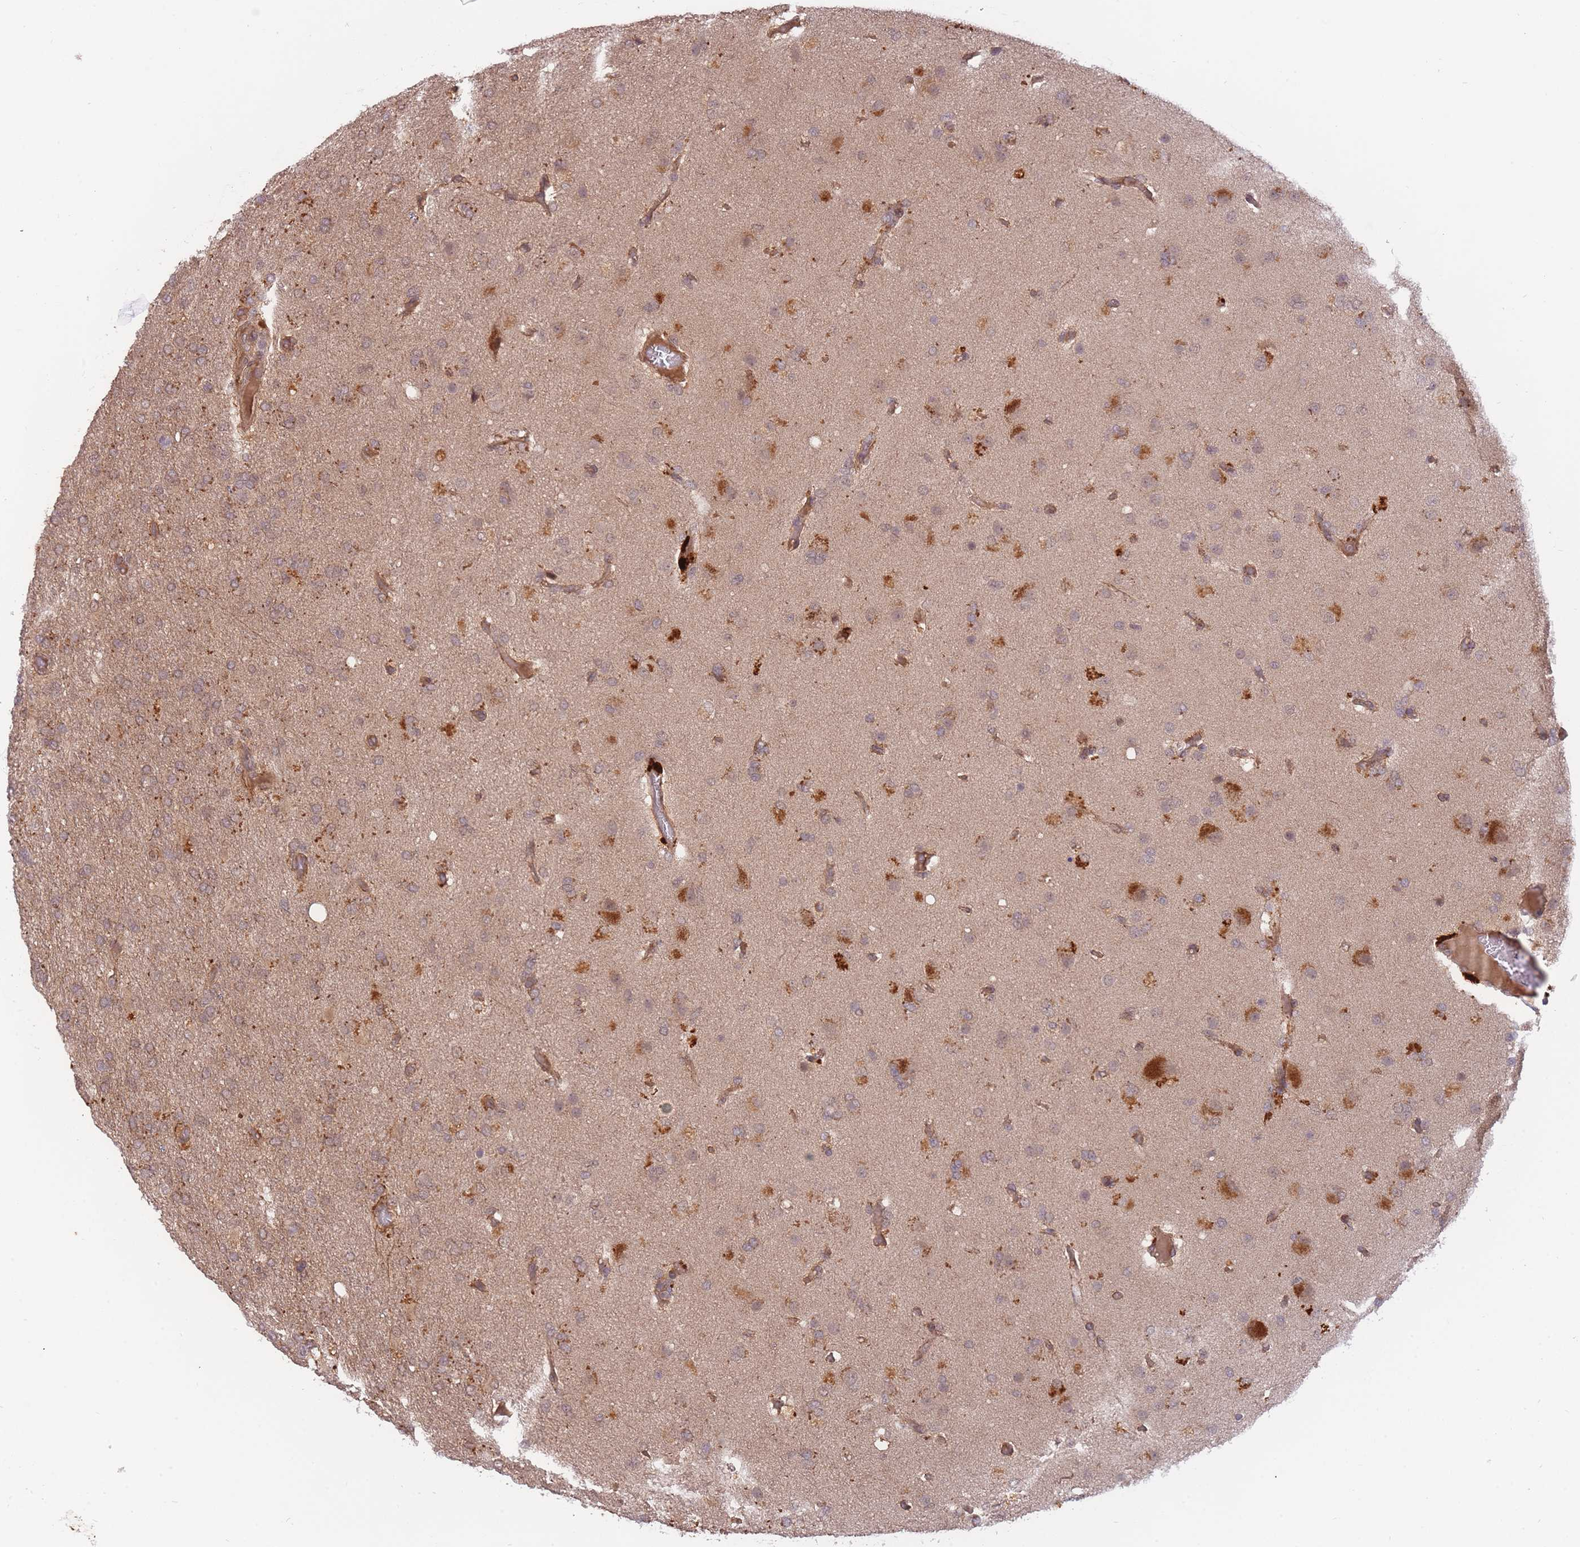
{"staining": {"intensity": "weak", "quantity": "25%-75%", "location": "cytoplasmic/membranous"}, "tissue": "glioma", "cell_type": "Tumor cells", "image_type": "cancer", "snomed": [{"axis": "morphology", "description": "Glioma, malignant, High grade"}, {"axis": "topography", "description": "Brain"}], "caption": "The micrograph shows immunohistochemical staining of high-grade glioma (malignant). There is weak cytoplasmic/membranous positivity is identified in about 25%-75% of tumor cells. The staining was performed using DAB (3,3'-diaminobenzidine) to visualize the protein expression in brown, while the nuclei were stained in blue with hematoxylin (Magnification: 20x).", "gene": "SMC6", "patient": {"sex": "female", "age": 74}}